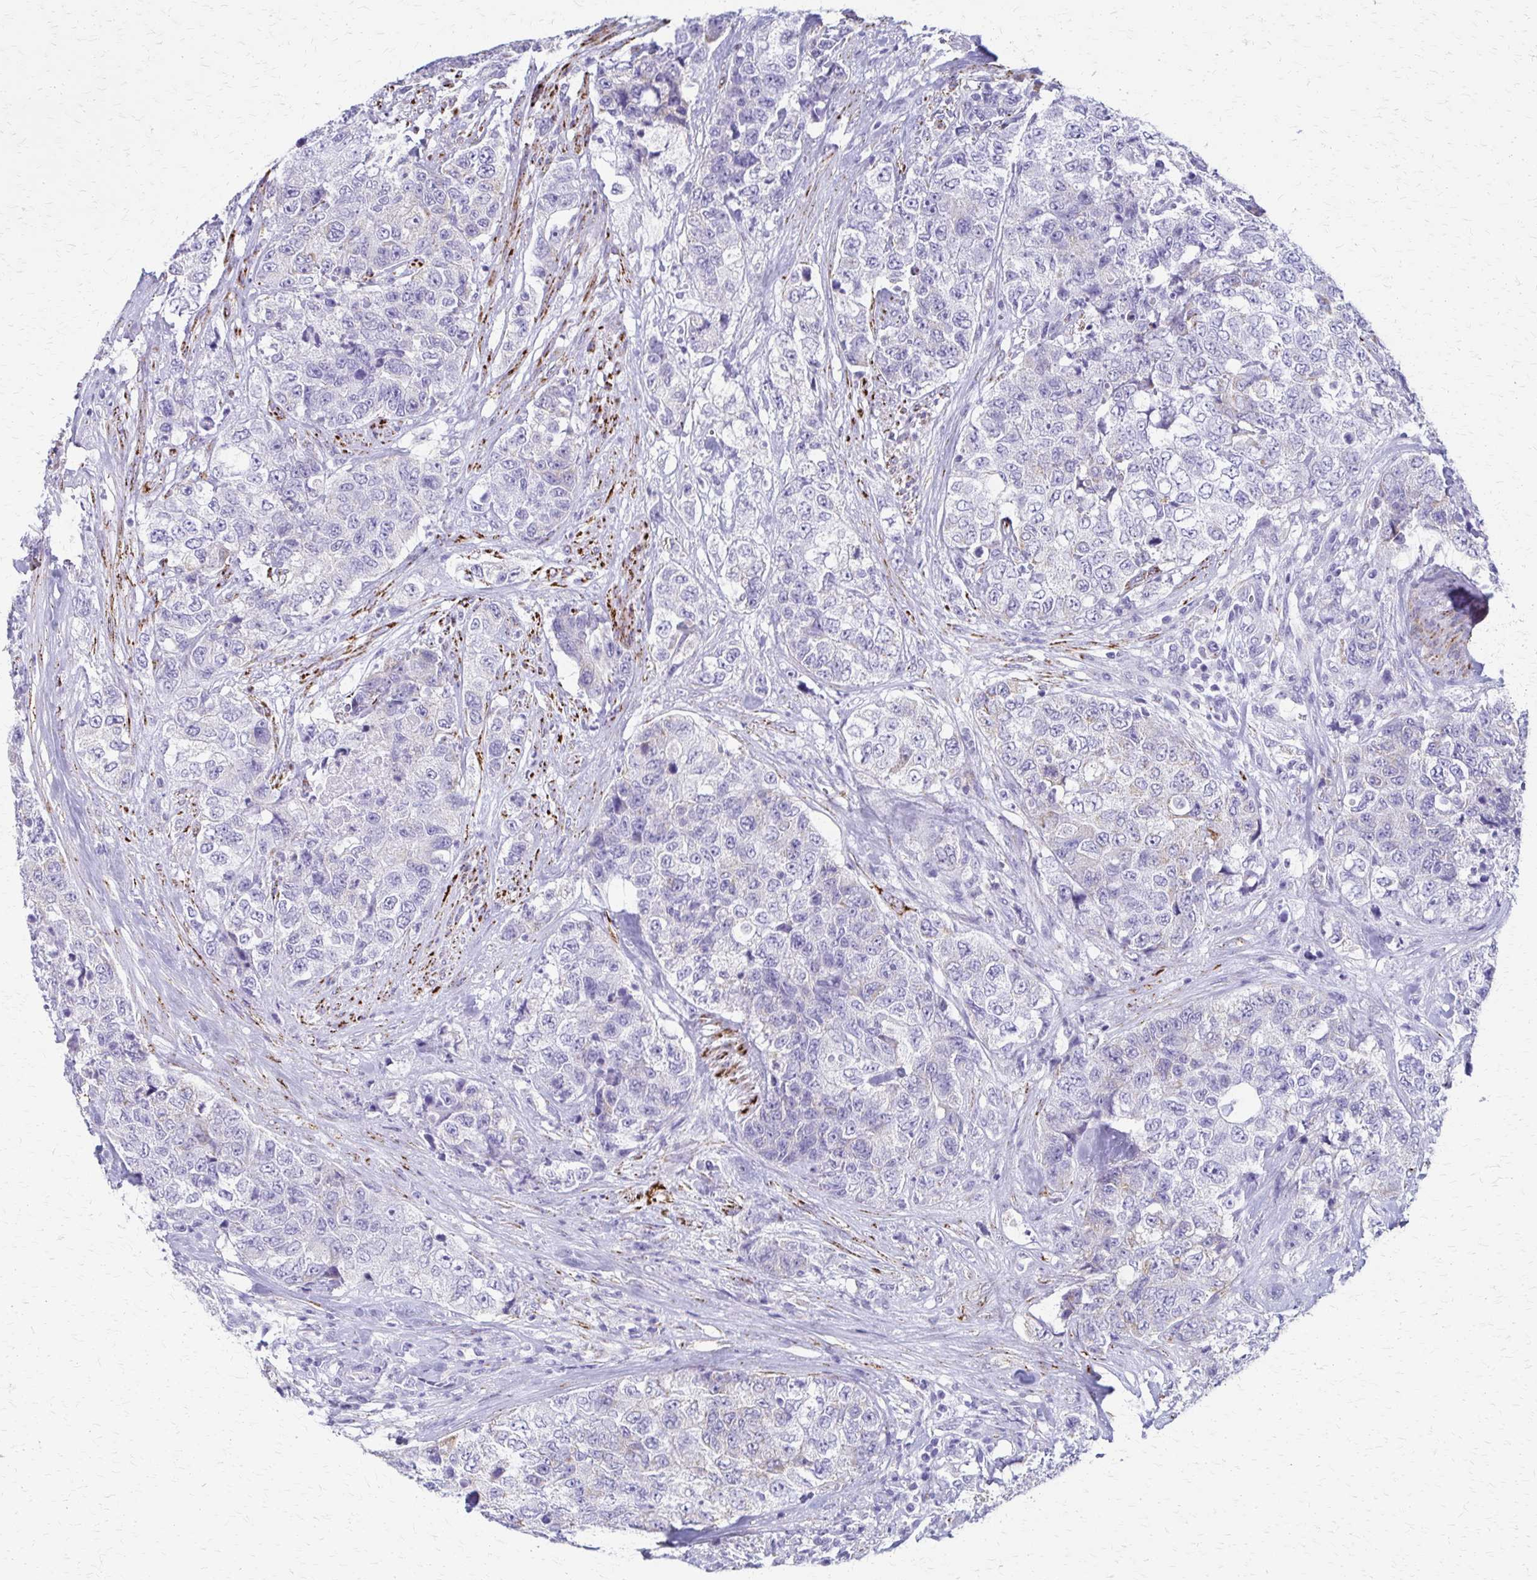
{"staining": {"intensity": "negative", "quantity": "none", "location": "none"}, "tissue": "urothelial cancer", "cell_type": "Tumor cells", "image_type": "cancer", "snomed": [{"axis": "morphology", "description": "Urothelial carcinoma, High grade"}, {"axis": "topography", "description": "Urinary bladder"}], "caption": "This image is of urothelial carcinoma (high-grade) stained with immunohistochemistry to label a protein in brown with the nuclei are counter-stained blue. There is no expression in tumor cells.", "gene": "ZSCAN5B", "patient": {"sex": "female", "age": 78}}